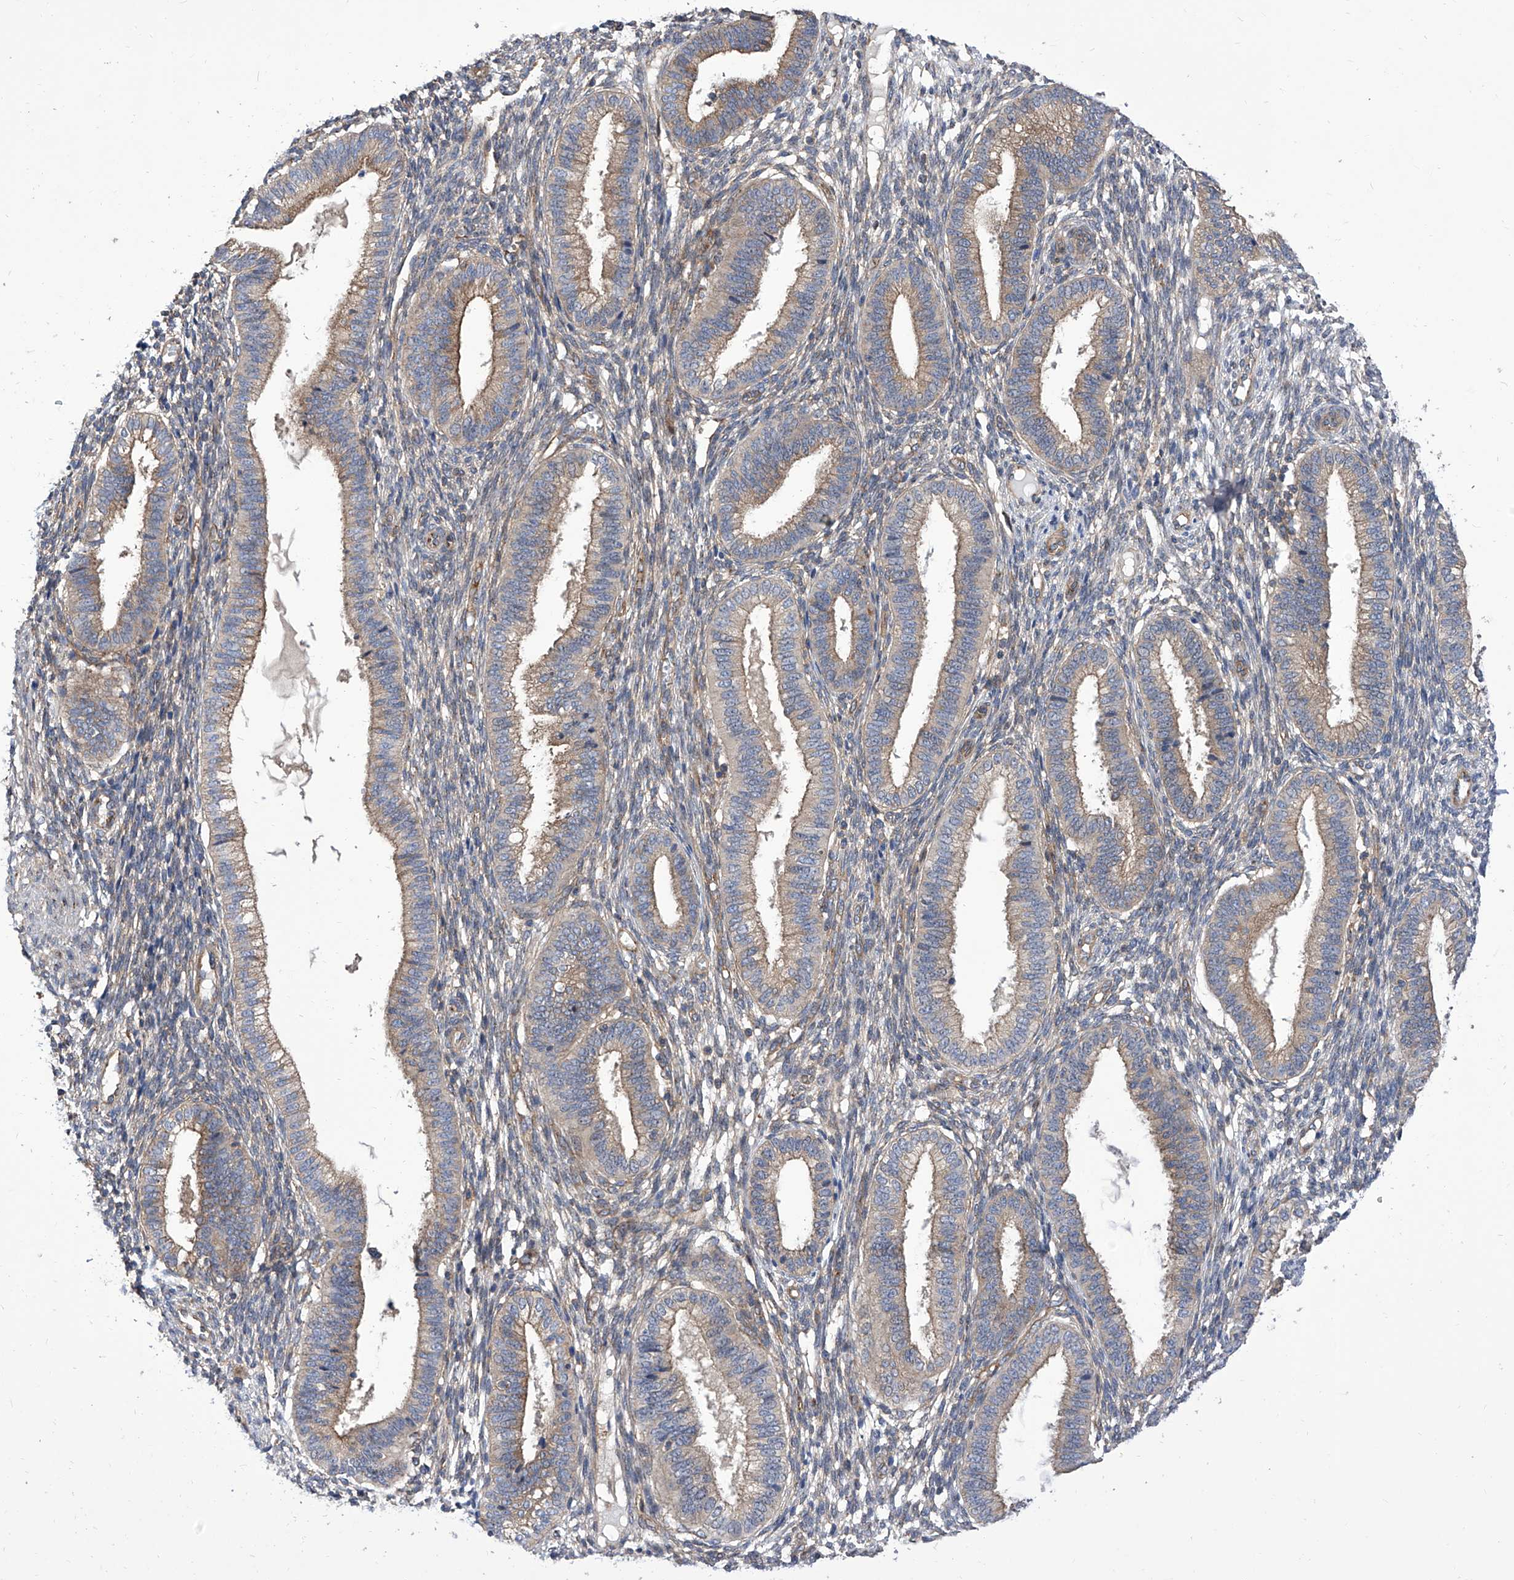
{"staining": {"intensity": "weak", "quantity": "<25%", "location": "cytoplasmic/membranous"}, "tissue": "endometrium", "cell_type": "Cells in endometrial stroma", "image_type": "normal", "snomed": [{"axis": "morphology", "description": "Normal tissue, NOS"}, {"axis": "topography", "description": "Endometrium"}], "caption": "A high-resolution photomicrograph shows immunohistochemistry (IHC) staining of unremarkable endometrium, which exhibits no significant positivity in cells in endometrial stroma. Brightfield microscopy of IHC stained with DAB (3,3'-diaminobenzidine) (brown) and hematoxylin (blue), captured at high magnification.", "gene": "TJAP1", "patient": {"sex": "female", "age": 39}}